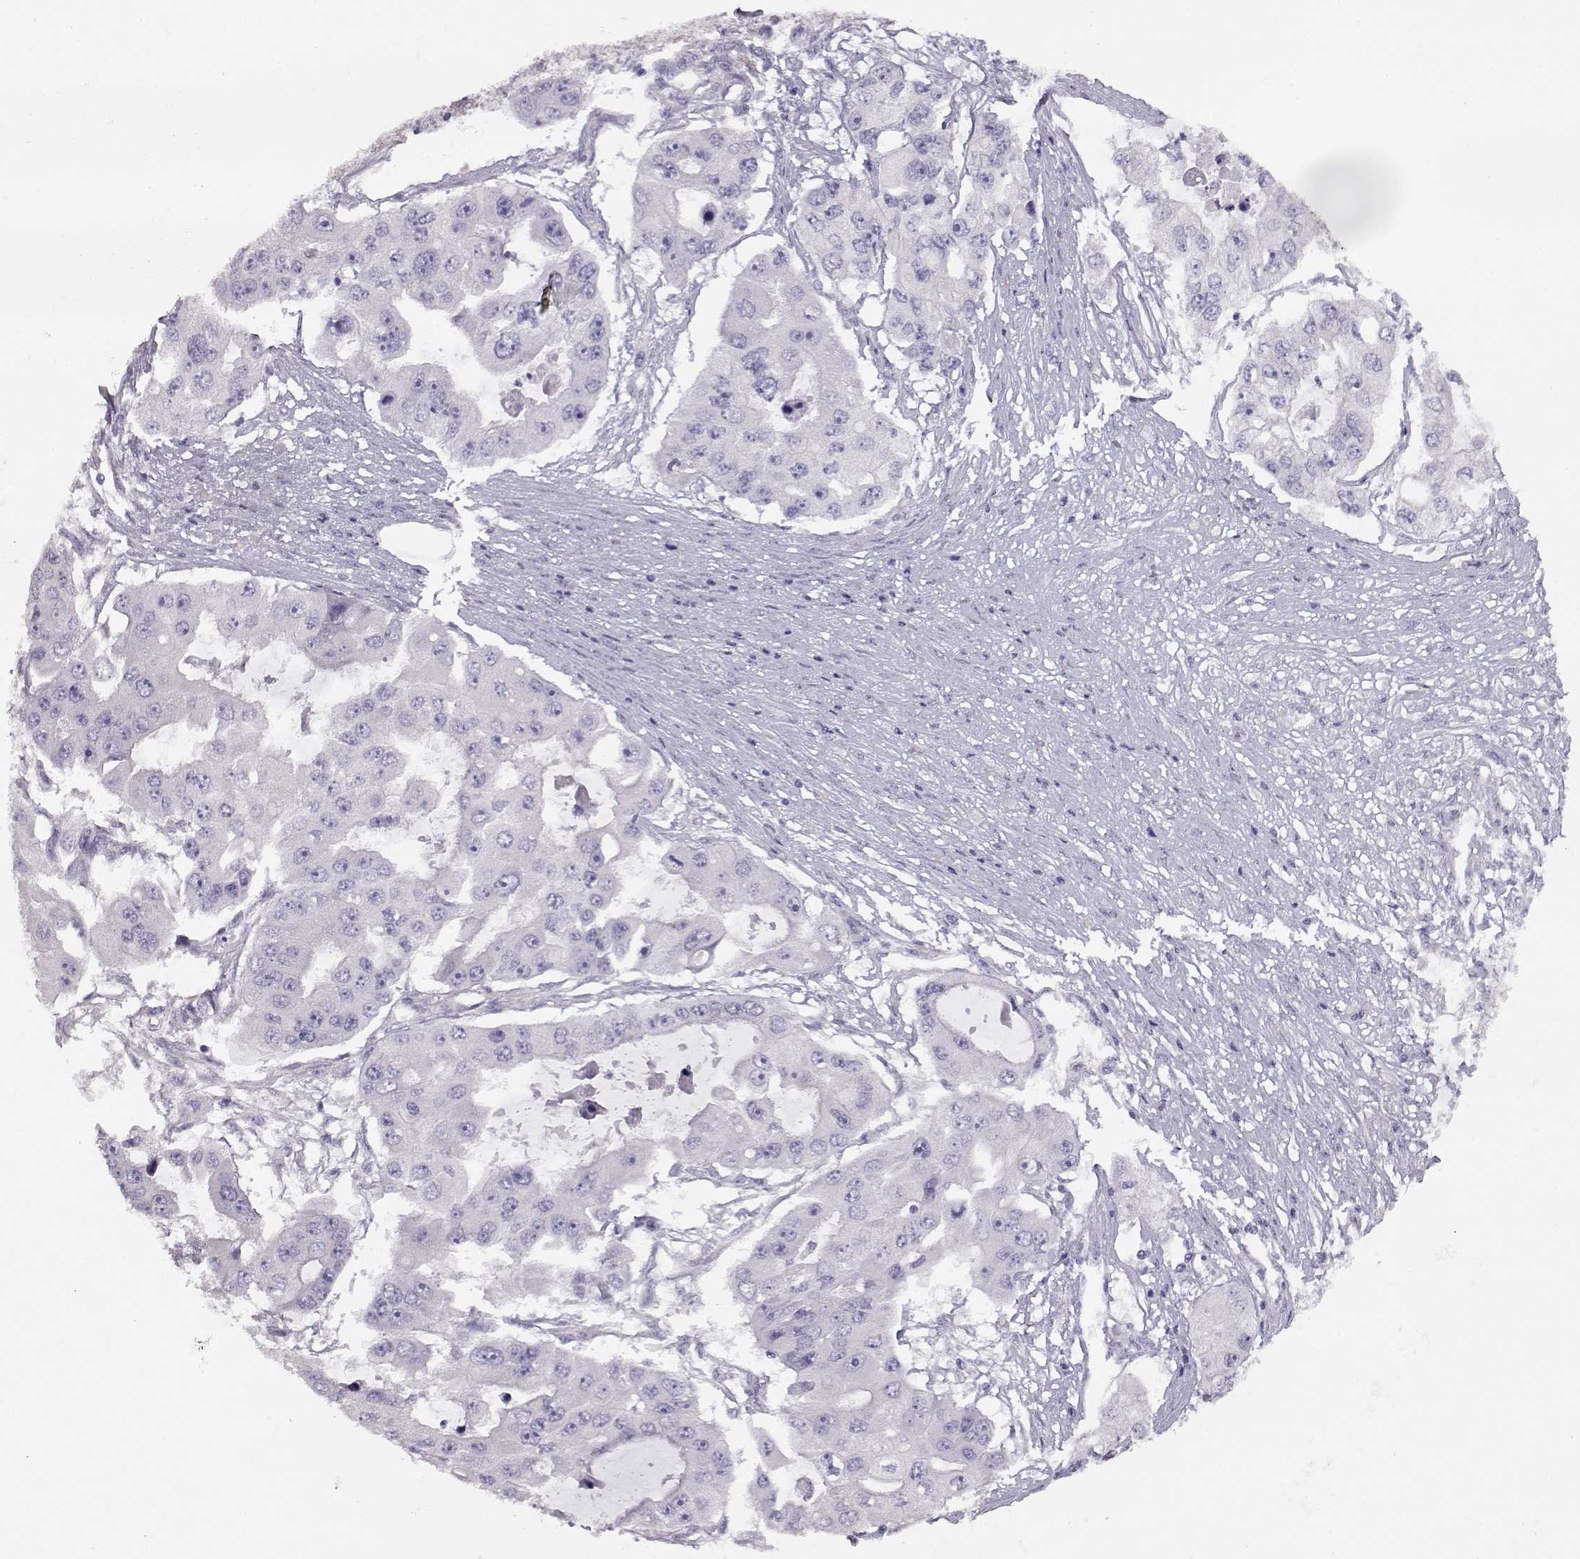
{"staining": {"intensity": "negative", "quantity": "none", "location": "none"}, "tissue": "ovarian cancer", "cell_type": "Tumor cells", "image_type": "cancer", "snomed": [{"axis": "morphology", "description": "Cystadenocarcinoma, serous, NOS"}, {"axis": "topography", "description": "Ovary"}], "caption": "Ovarian cancer was stained to show a protein in brown. There is no significant staining in tumor cells.", "gene": "GLIPR1L2", "patient": {"sex": "female", "age": 56}}